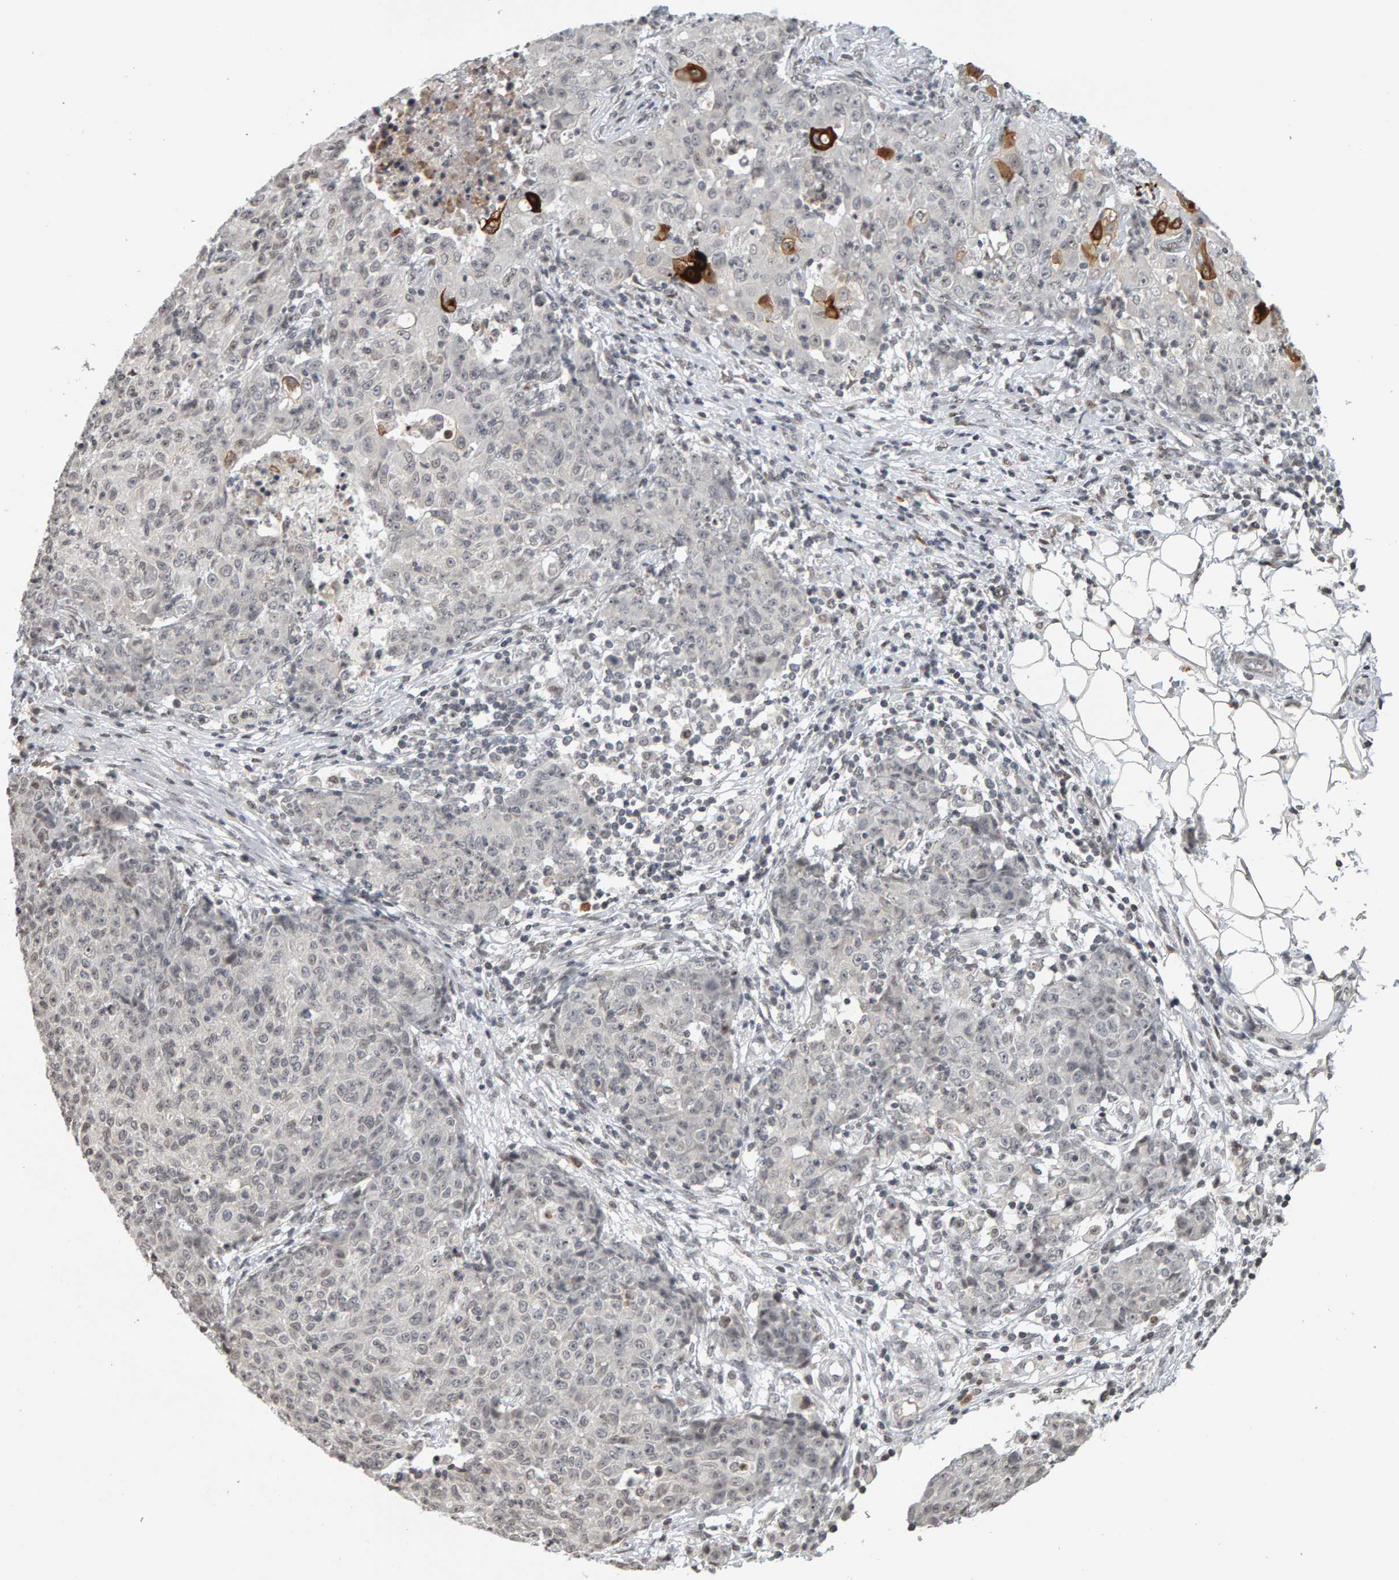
{"staining": {"intensity": "negative", "quantity": "none", "location": "none"}, "tissue": "ovarian cancer", "cell_type": "Tumor cells", "image_type": "cancer", "snomed": [{"axis": "morphology", "description": "Carcinoma, endometroid"}, {"axis": "topography", "description": "Ovary"}], "caption": "High magnification brightfield microscopy of ovarian cancer stained with DAB (brown) and counterstained with hematoxylin (blue): tumor cells show no significant positivity.", "gene": "TRAM1", "patient": {"sex": "female", "age": 42}}